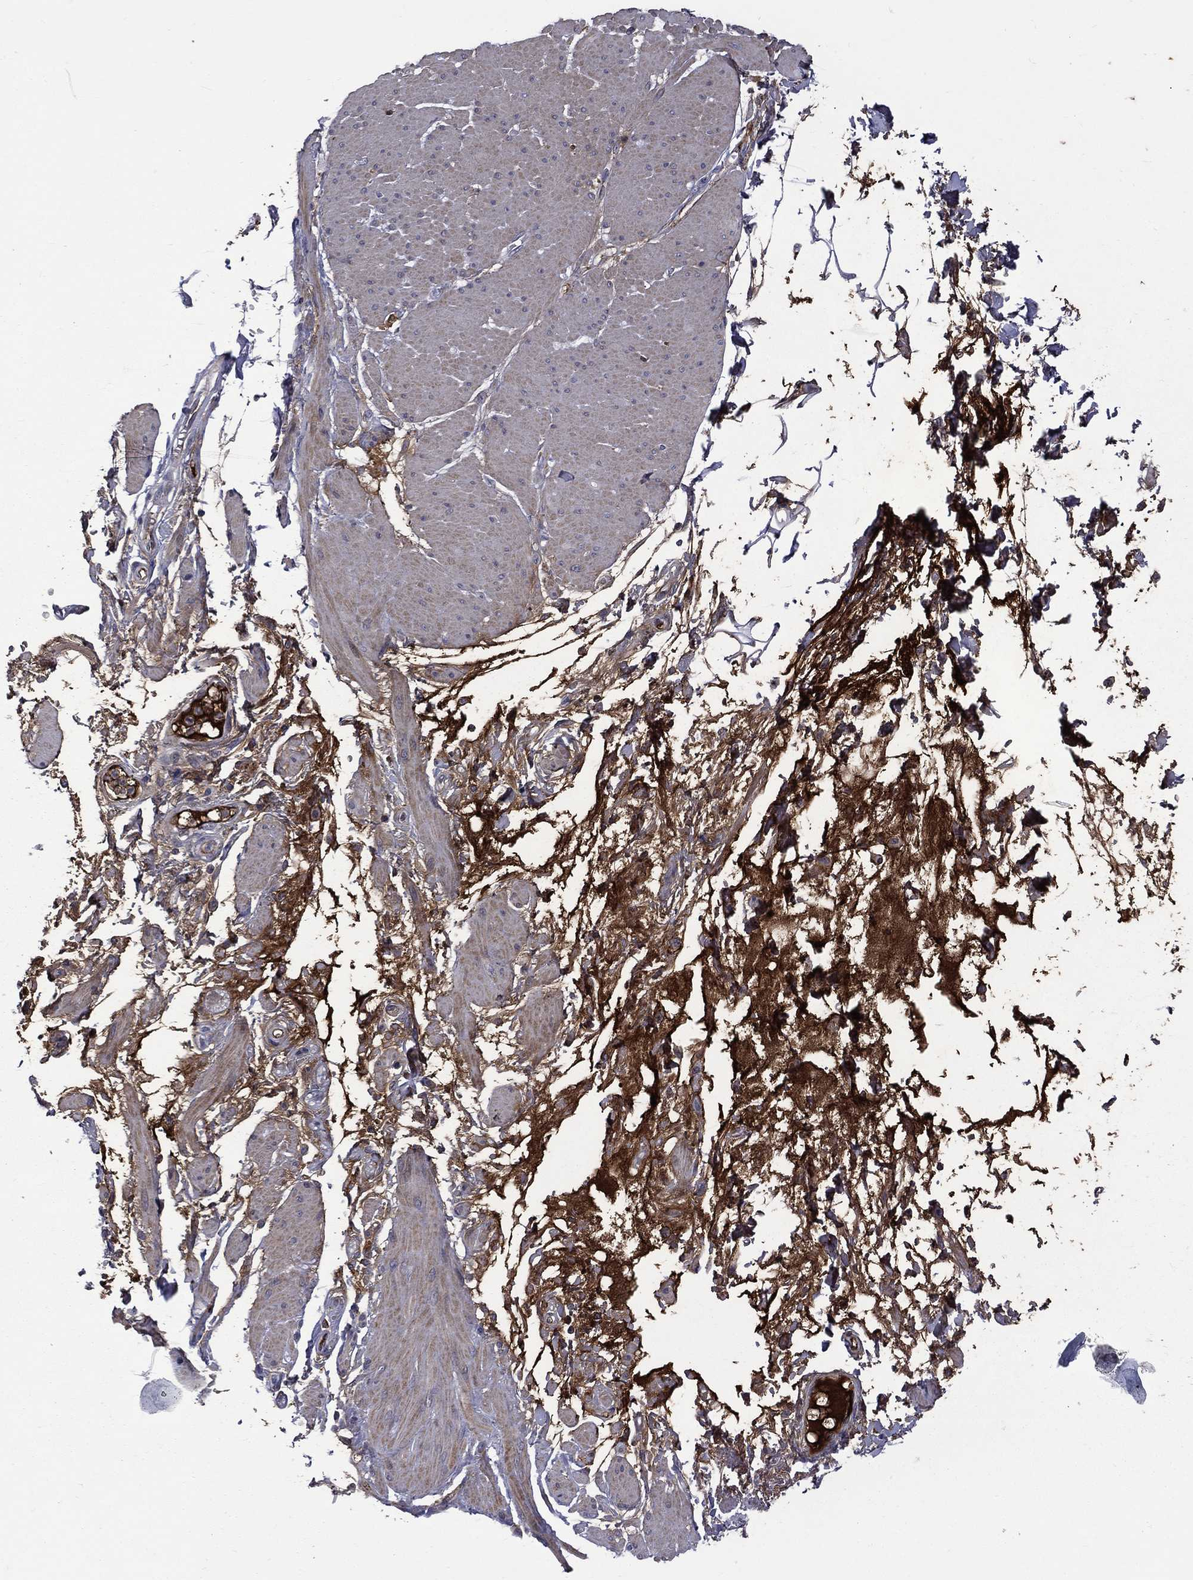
{"staining": {"intensity": "negative", "quantity": "none", "location": "none"}, "tissue": "smooth muscle", "cell_type": "Smooth muscle cells", "image_type": "normal", "snomed": [{"axis": "morphology", "description": "Normal tissue, NOS"}, {"axis": "topography", "description": "Smooth muscle"}, {"axis": "topography", "description": "Anal"}], "caption": "Immunohistochemistry micrograph of normal human smooth muscle stained for a protein (brown), which demonstrates no positivity in smooth muscle cells.", "gene": "FGG", "patient": {"sex": "male", "age": 83}}